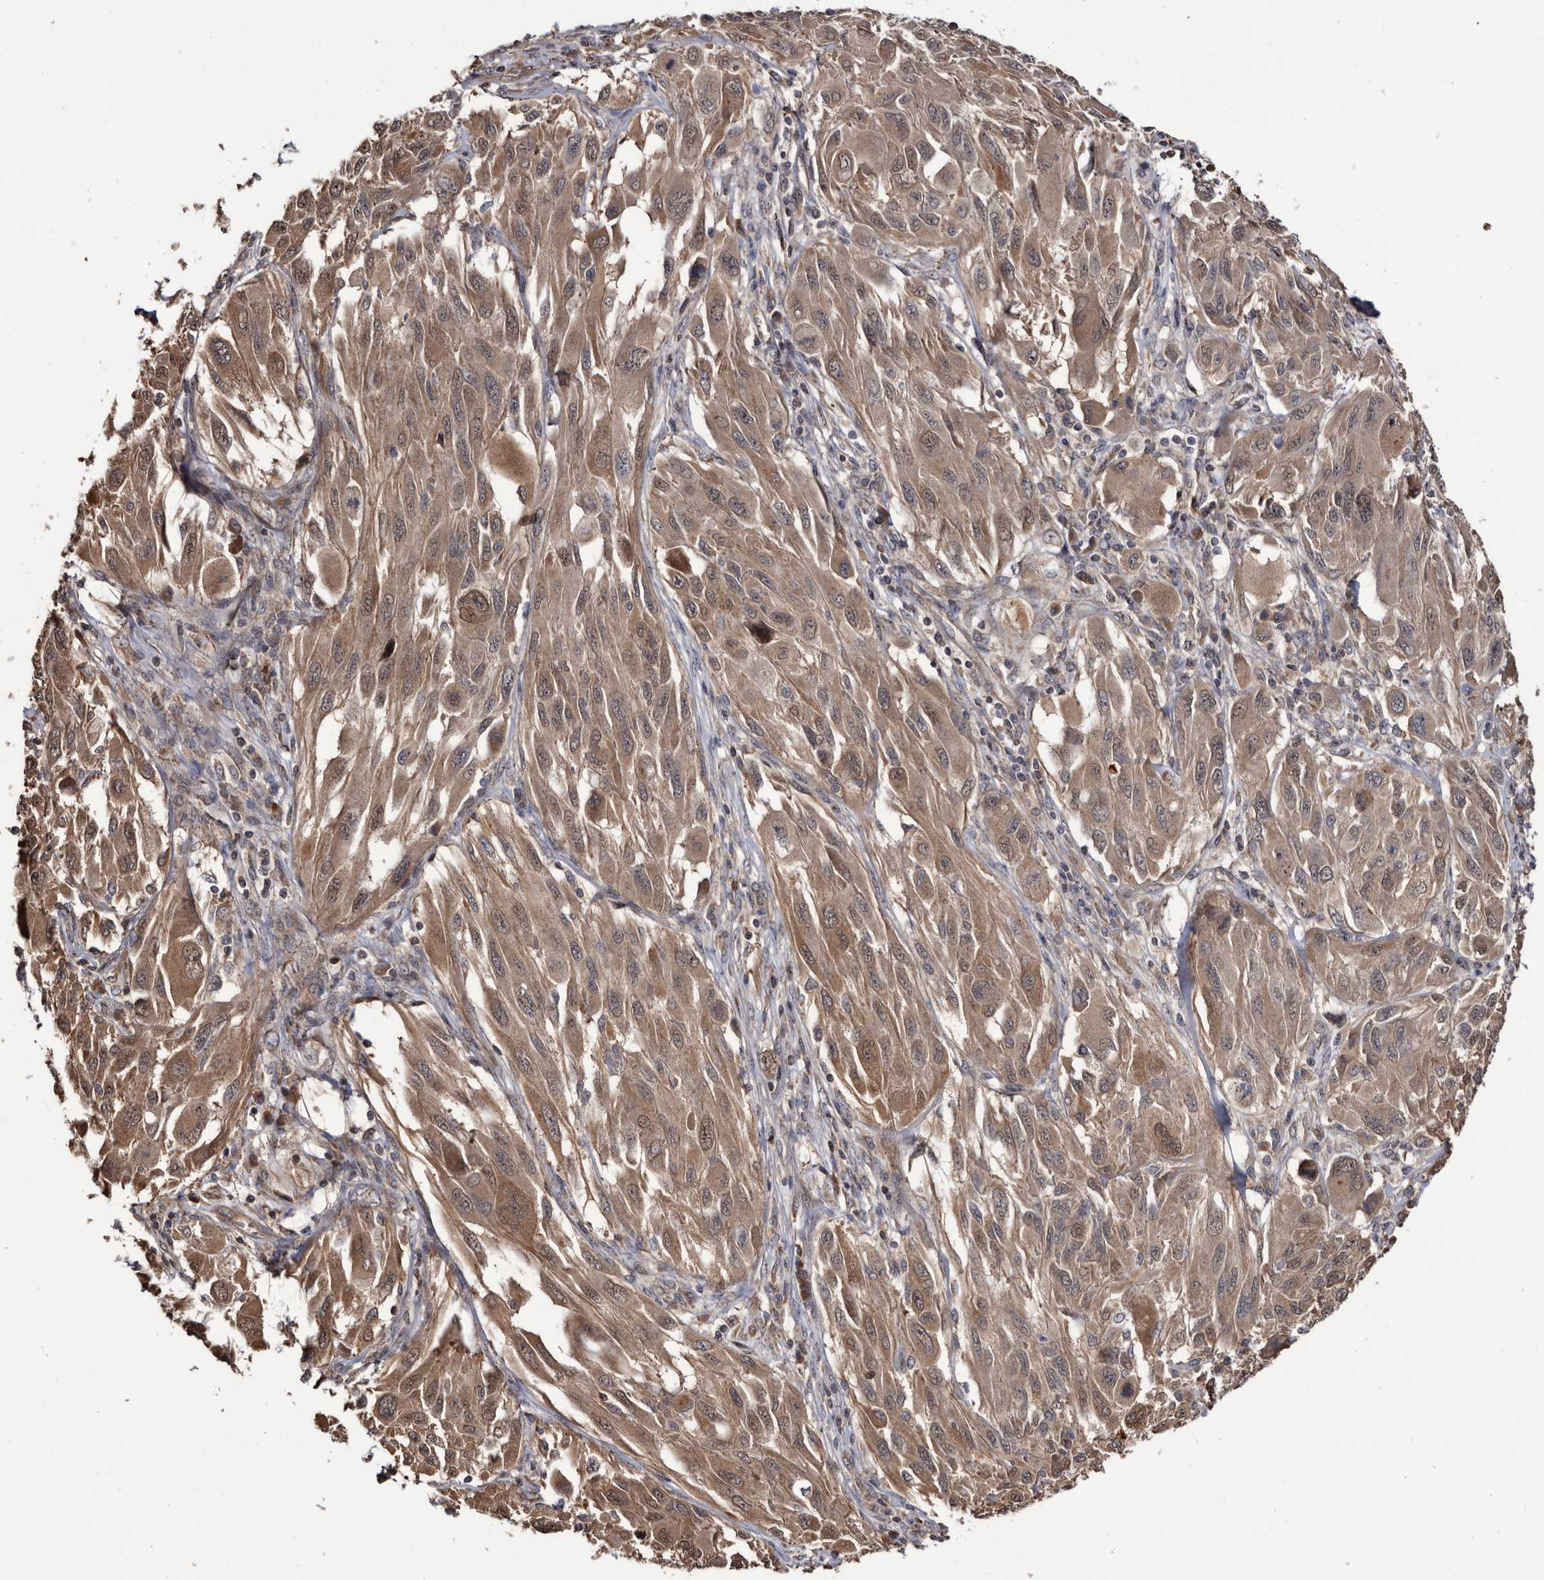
{"staining": {"intensity": "moderate", "quantity": ">75%", "location": "cytoplasmic/membranous"}, "tissue": "melanoma", "cell_type": "Tumor cells", "image_type": "cancer", "snomed": [{"axis": "morphology", "description": "Malignant melanoma, NOS"}, {"axis": "topography", "description": "Skin"}], "caption": "Immunohistochemical staining of melanoma exhibits moderate cytoplasmic/membranous protein positivity in approximately >75% of tumor cells.", "gene": "TTI2", "patient": {"sex": "female", "age": 91}}